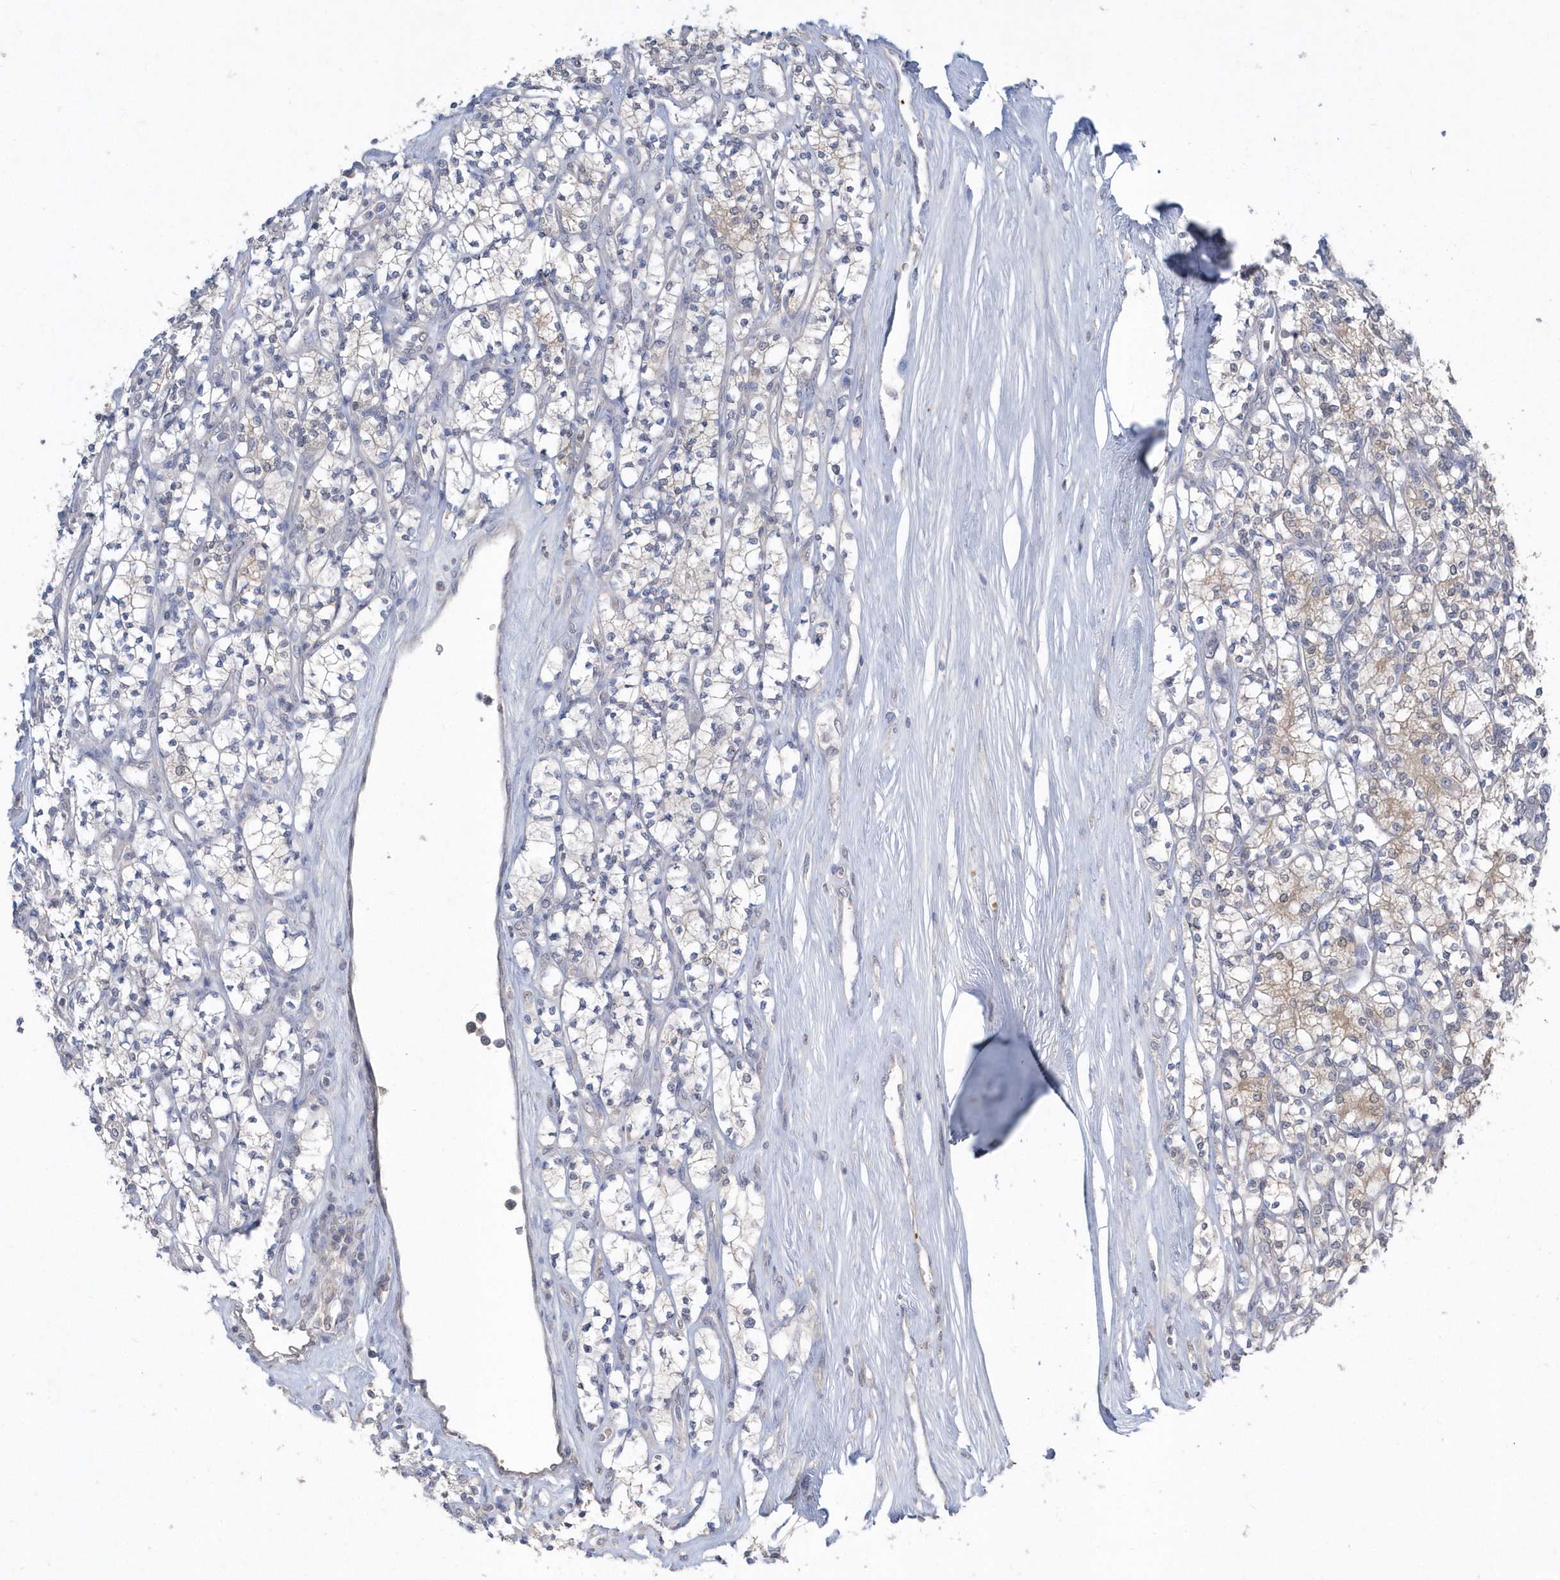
{"staining": {"intensity": "weak", "quantity": "<25%", "location": "cytoplasmic/membranous"}, "tissue": "renal cancer", "cell_type": "Tumor cells", "image_type": "cancer", "snomed": [{"axis": "morphology", "description": "Adenocarcinoma, NOS"}, {"axis": "topography", "description": "Kidney"}], "caption": "High power microscopy histopathology image of an IHC histopathology image of adenocarcinoma (renal), revealing no significant staining in tumor cells.", "gene": "AKR7A2", "patient": {"sex": "male", "age": 77}}